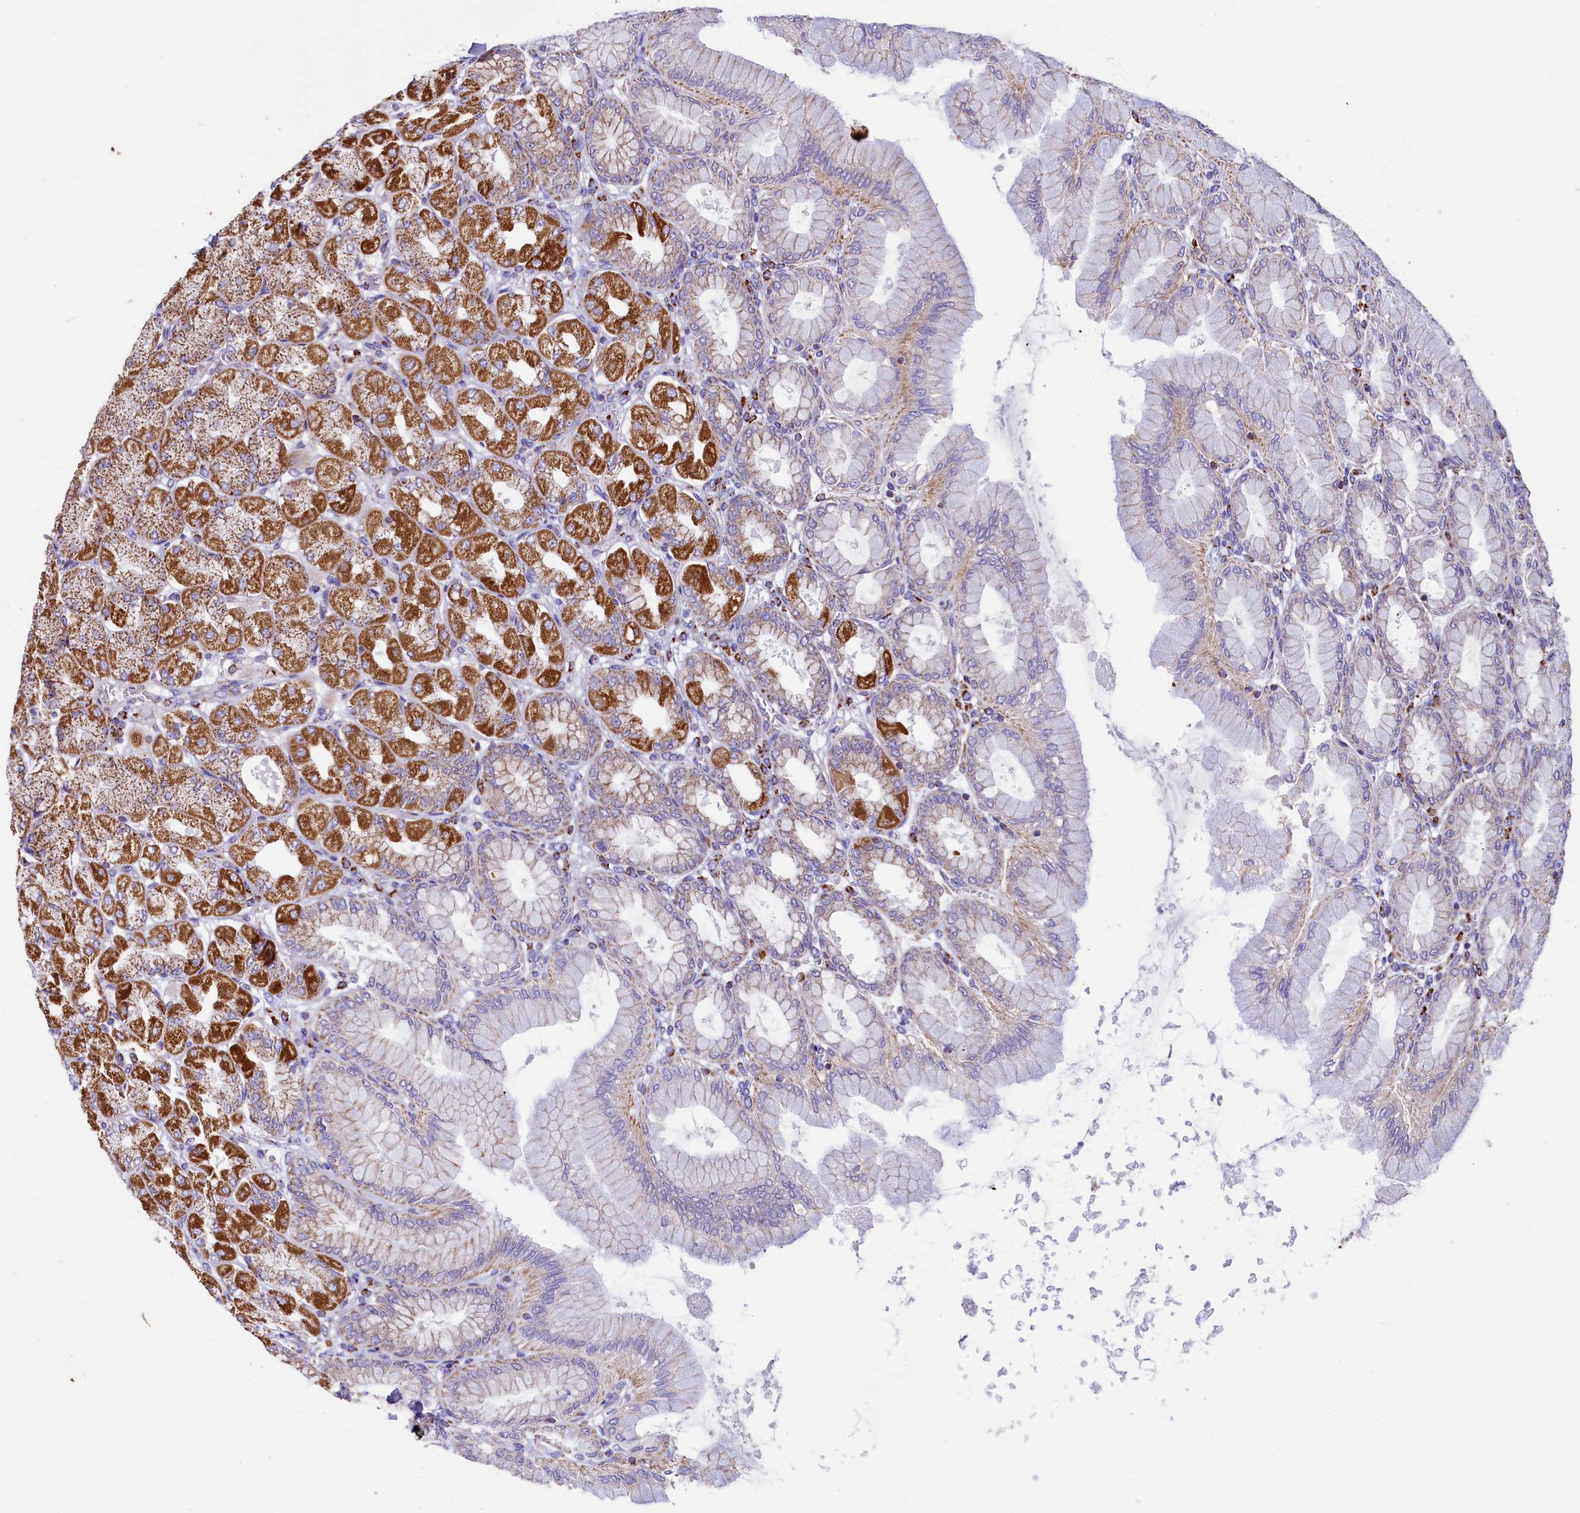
{"staining": {"intensity": "strong", "quantity": "25%-75%", "location": "cytoplasmic/membranous"}, "tissue": "stomach", "cell_type": "Glandular cells", "image_type": "normal", "snomed": [{"axis": "morphology", "description": "Normal tissue, NOS"}, {"axis": "topography", "description": "Stomach, upper"}], "caption": "Glandular cells demonstrate high levels of strong cytoplasmic/membranous positivity in about 25%-75% of cells in benign human stomach. The staining was performed using DAB (3,3'-diaminobenzidine), with brown indicating positive protein expression. Nuclei are stained blue with hematoxylin.", "gene": "IDH3A", "patient": {"sex": "female", "age": 56}}